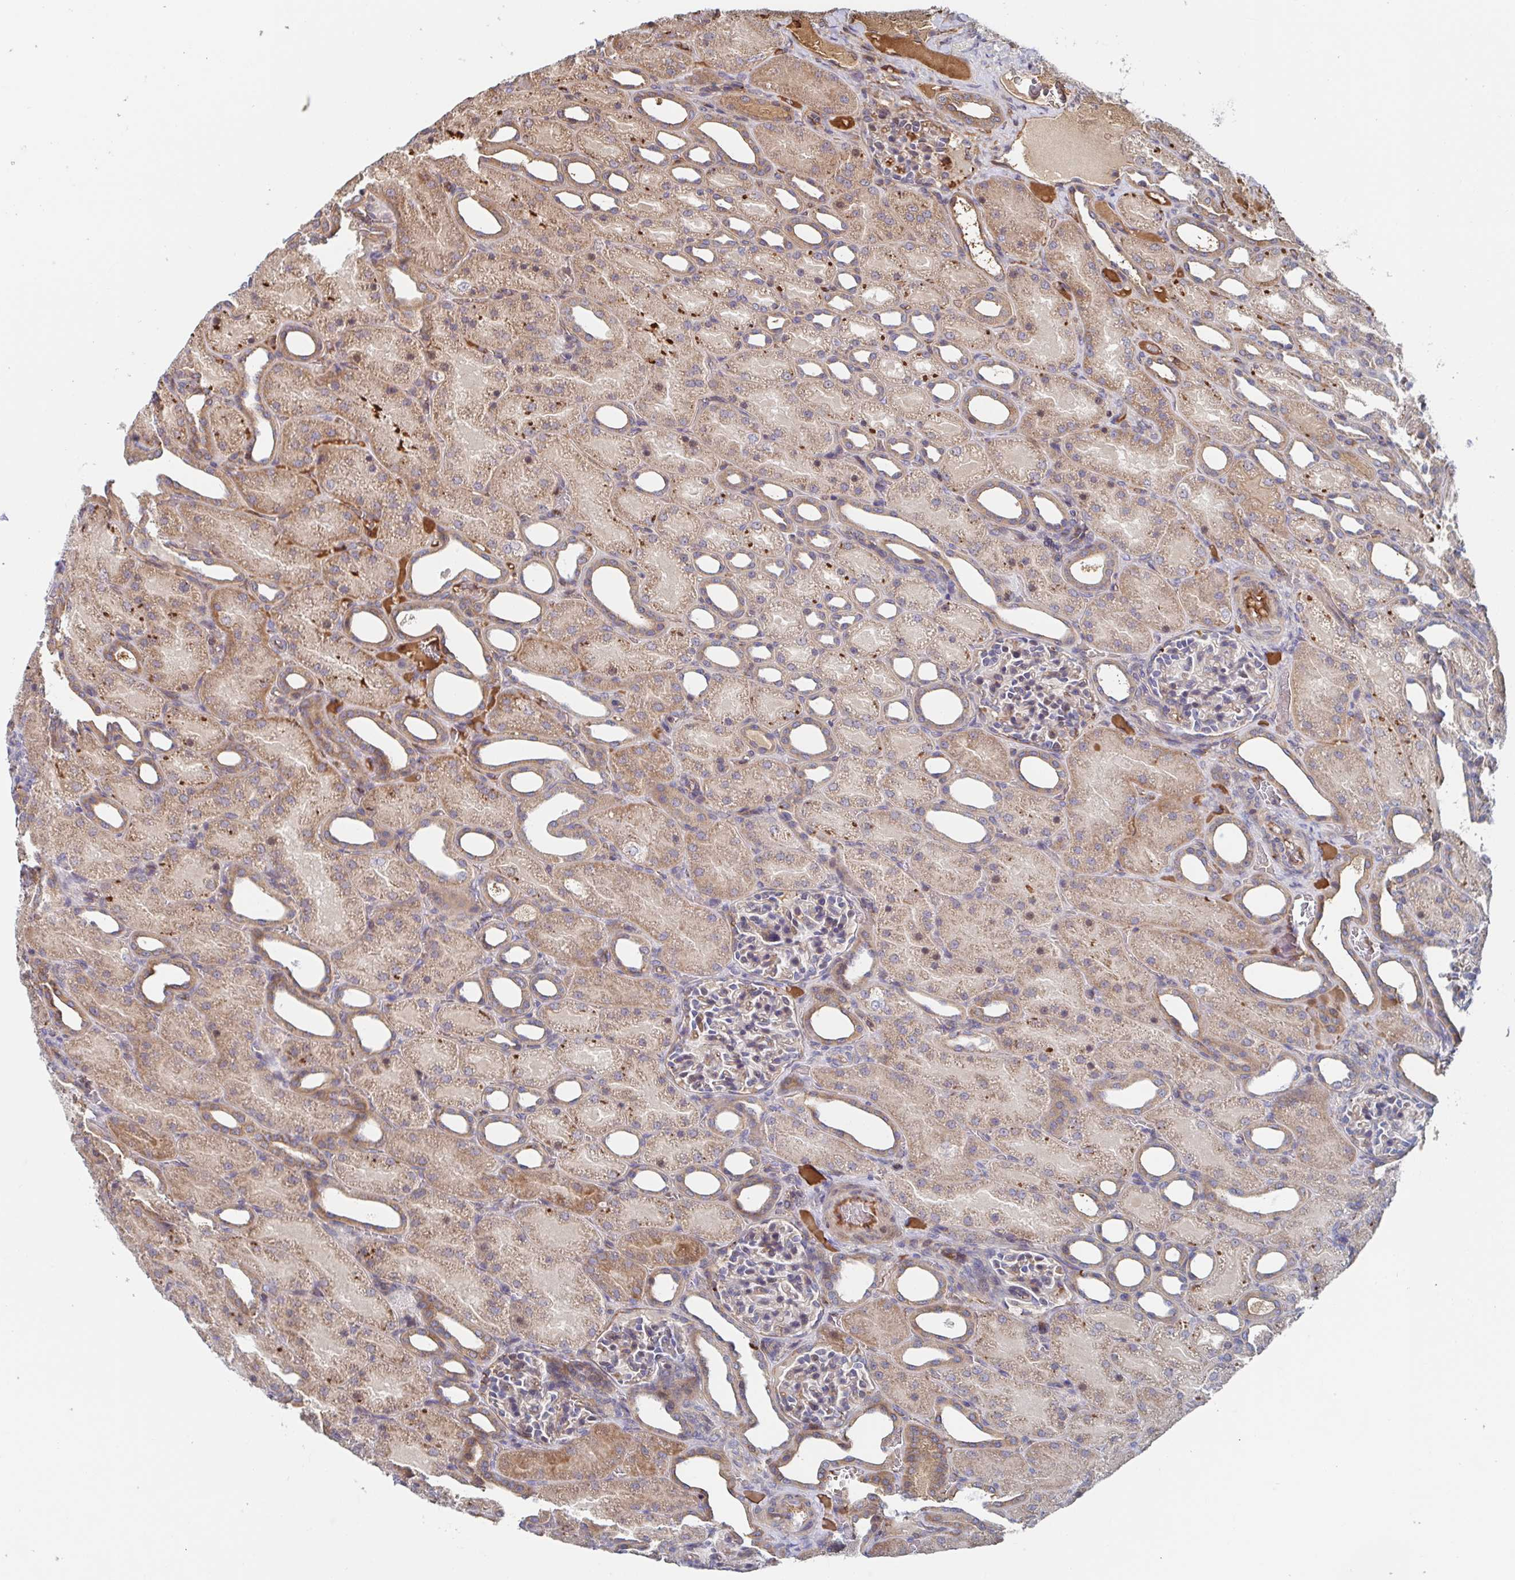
{"staining": {"intensity": "weak", "quantity": "25%-75%", "location": "cytoplasmic/membranous"}, "tissue": "kidney", "cell_type": "Cells in glomeruli", "image_type": "normal", "snomed": [{"axis": "morphology", "description": "Normal tissue, NOS"}, {"axis": "topography", "description": "Kidney"}], "caption": "Immunohistochemical staining of unremarkable kidney exhibits weak cytoplasmic/membranous protein staining in about 25%-75% of cells in glomeruli.", "gene": "DHRS12", "patient": {"sex": "male", "age": 2}}